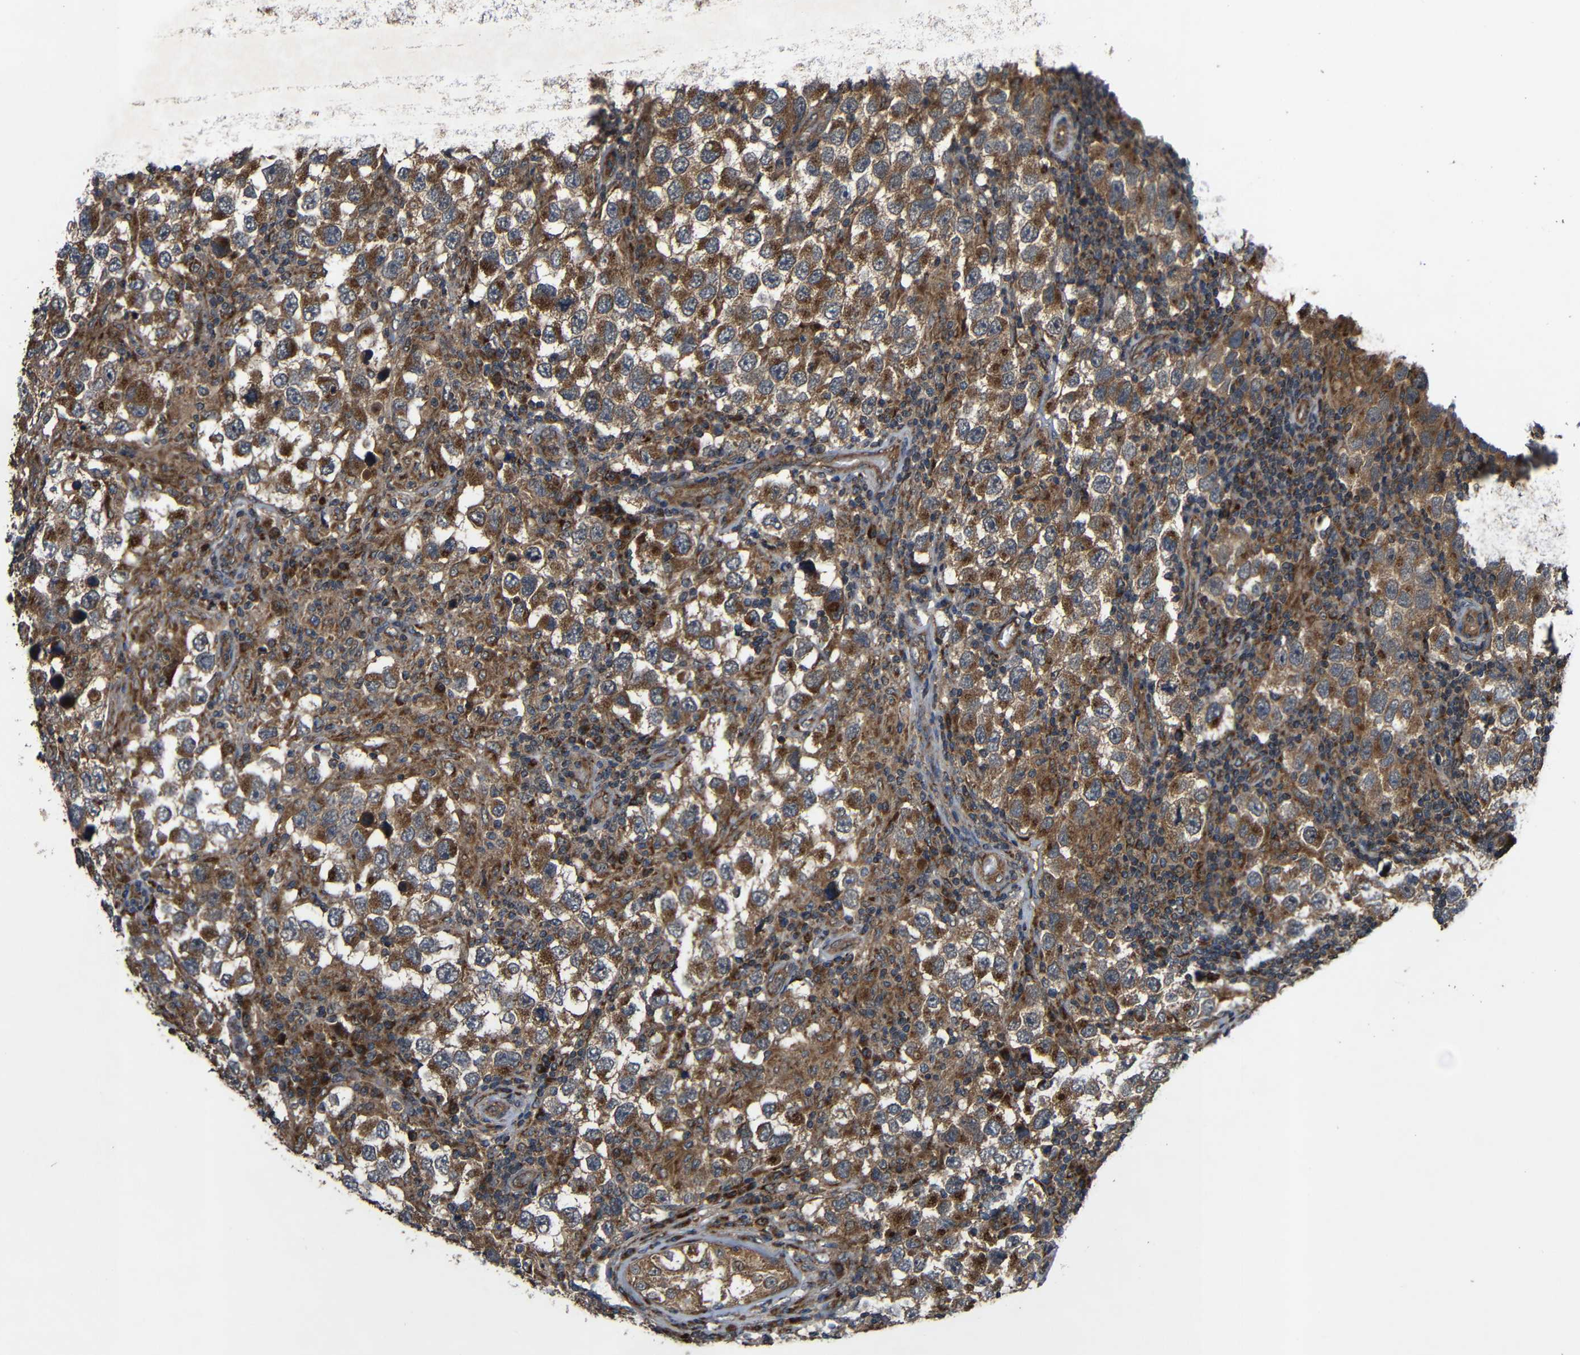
{"staining": {"intensity": "strong", "quantity": "25%-75%", "location": "cytoplasmic/membranous"}, "tissue": "testis cancer", "cell_type": "Tumor cells", "image_type": "cancer", "snomed": [{"axis": "morphology", "description": "Carcinoma, Embryonal, NOS"}, {"axis": "topography", "description": "Testis"}], "caption": "Human testis cancer (embryonal carcinoma) stained for a protein (brown) reveals strong cytoplasmic/membranous positive staining in about 25%-75% of tumor cells.", "gene": "C1GALT1", "patient": {"sex": "male", "age": 21}}